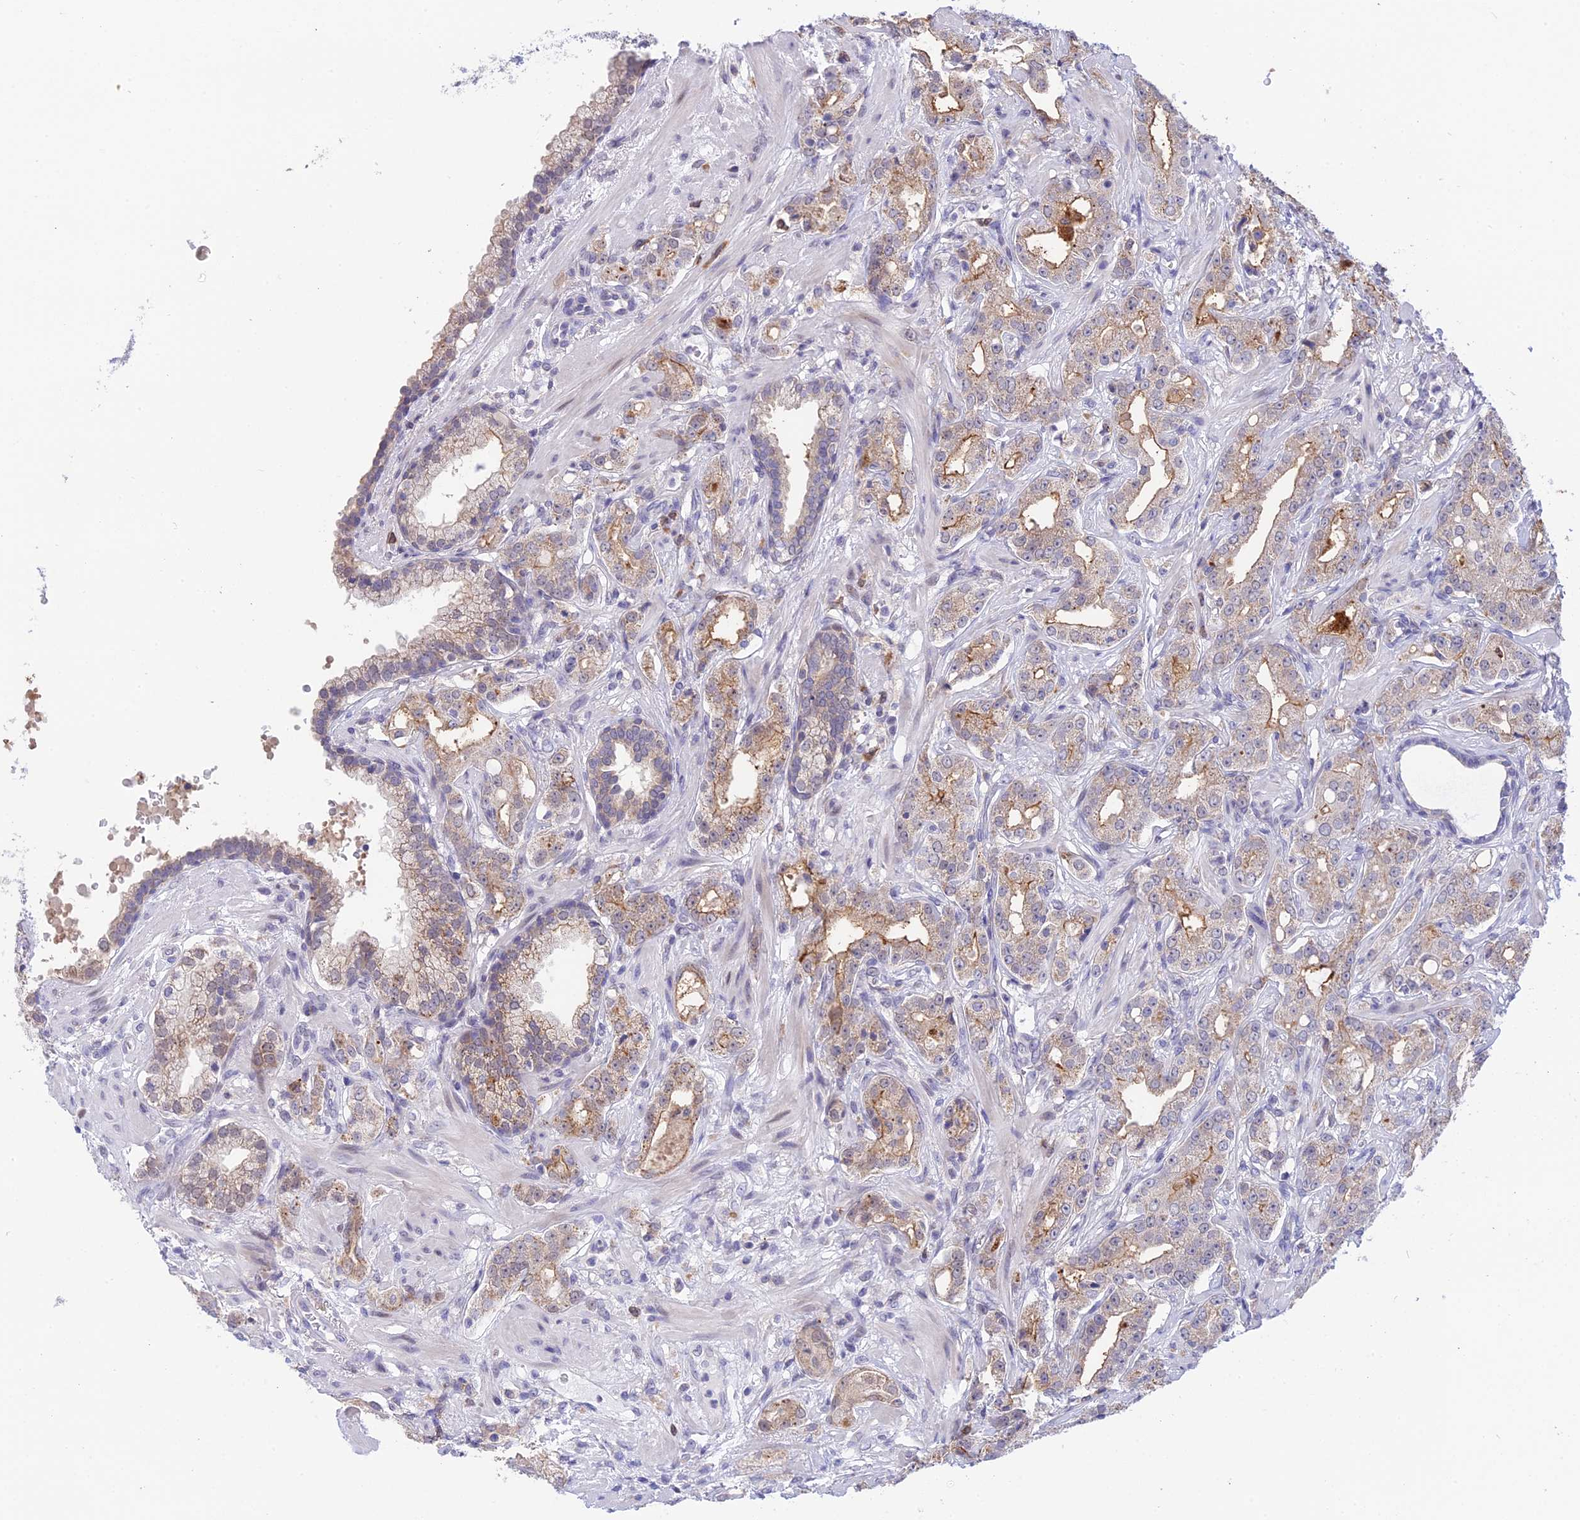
{"staining": {"intensity": "moderate", "quantity": "<25%", "location": "cytoplasmic/membranous"}, "tissue": "prostate cancer", "cell_type": "Tumor cells", "image_type": "cancer", "snomed": [{"axis": "morphology", "description": "Adenocarcinoma, High grade"}, {"axis": "topography", "description": "Prostate"}], "caption": "Tumor cells exhibit moderate cytoplasmic/membranous staining in about <25% of cells in prostate cancer (adenocarcinoma (high-grade)).", "gene": "KCTD14", "patient": {"sex": "male", "age": 63}}